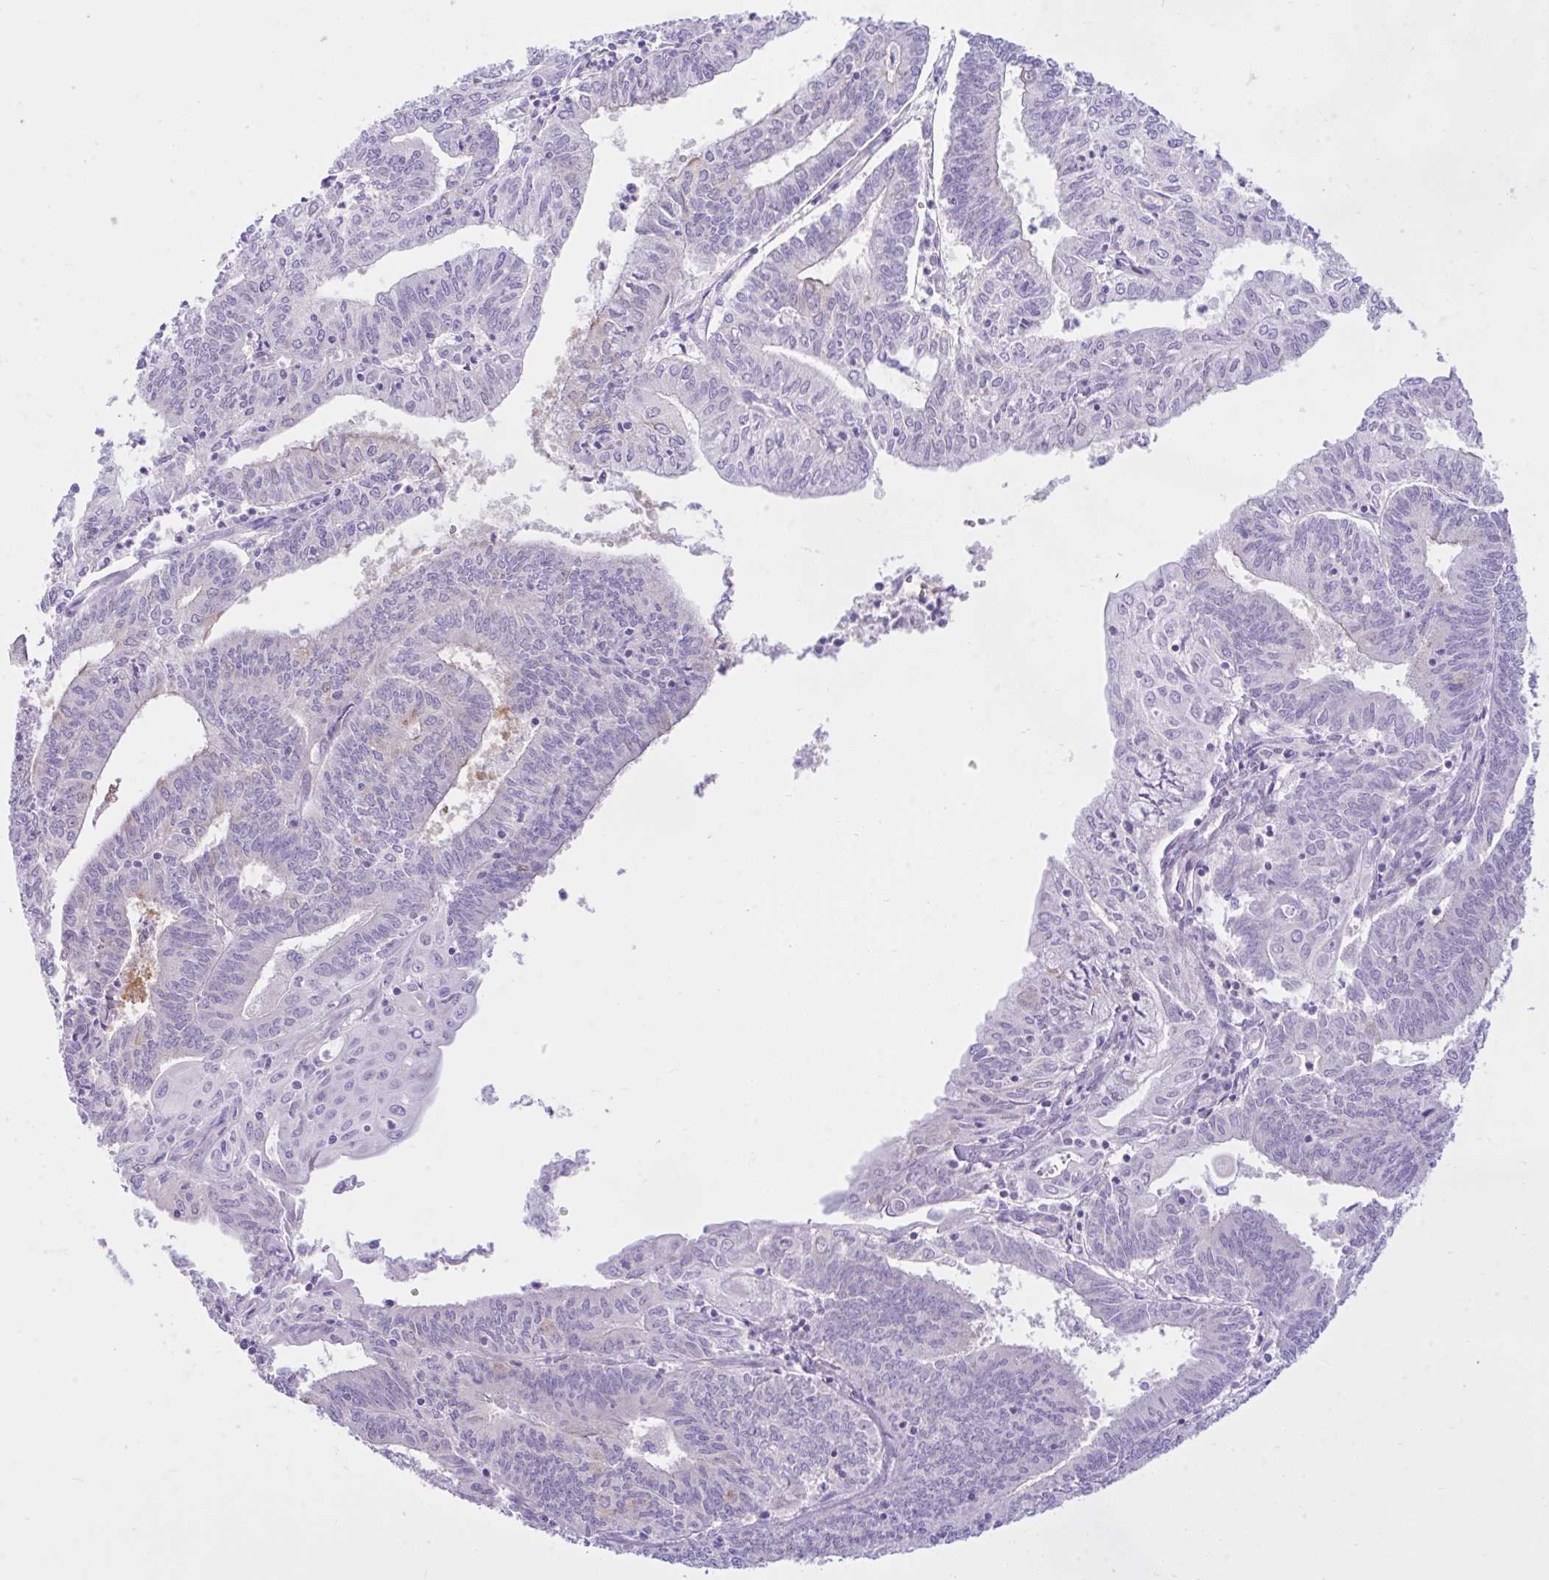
{"staining": {"intensity": "moderate", "quantity": "<25%", "location": "cytoplasmic/membranous"}, "tissue": "endometrial cancer", "cell_type": "Tumor cells", "image_type": "cancer", "snomed": [{"axis": "morphology", "description": "Adenocarcinoma, NOS"}, {"axis": "topography", "description": "Endometrium"}], "caption": "Protein analysis of adenocarcinoma (endometrial) tissue reveals moderate cytoplasmic/membranous staining in about <25% of tumor cells. (IHC, brightfield microscopy, high magnification).", "gene": "ZNF101", "patient": {"sex": "female", "age": 61}}